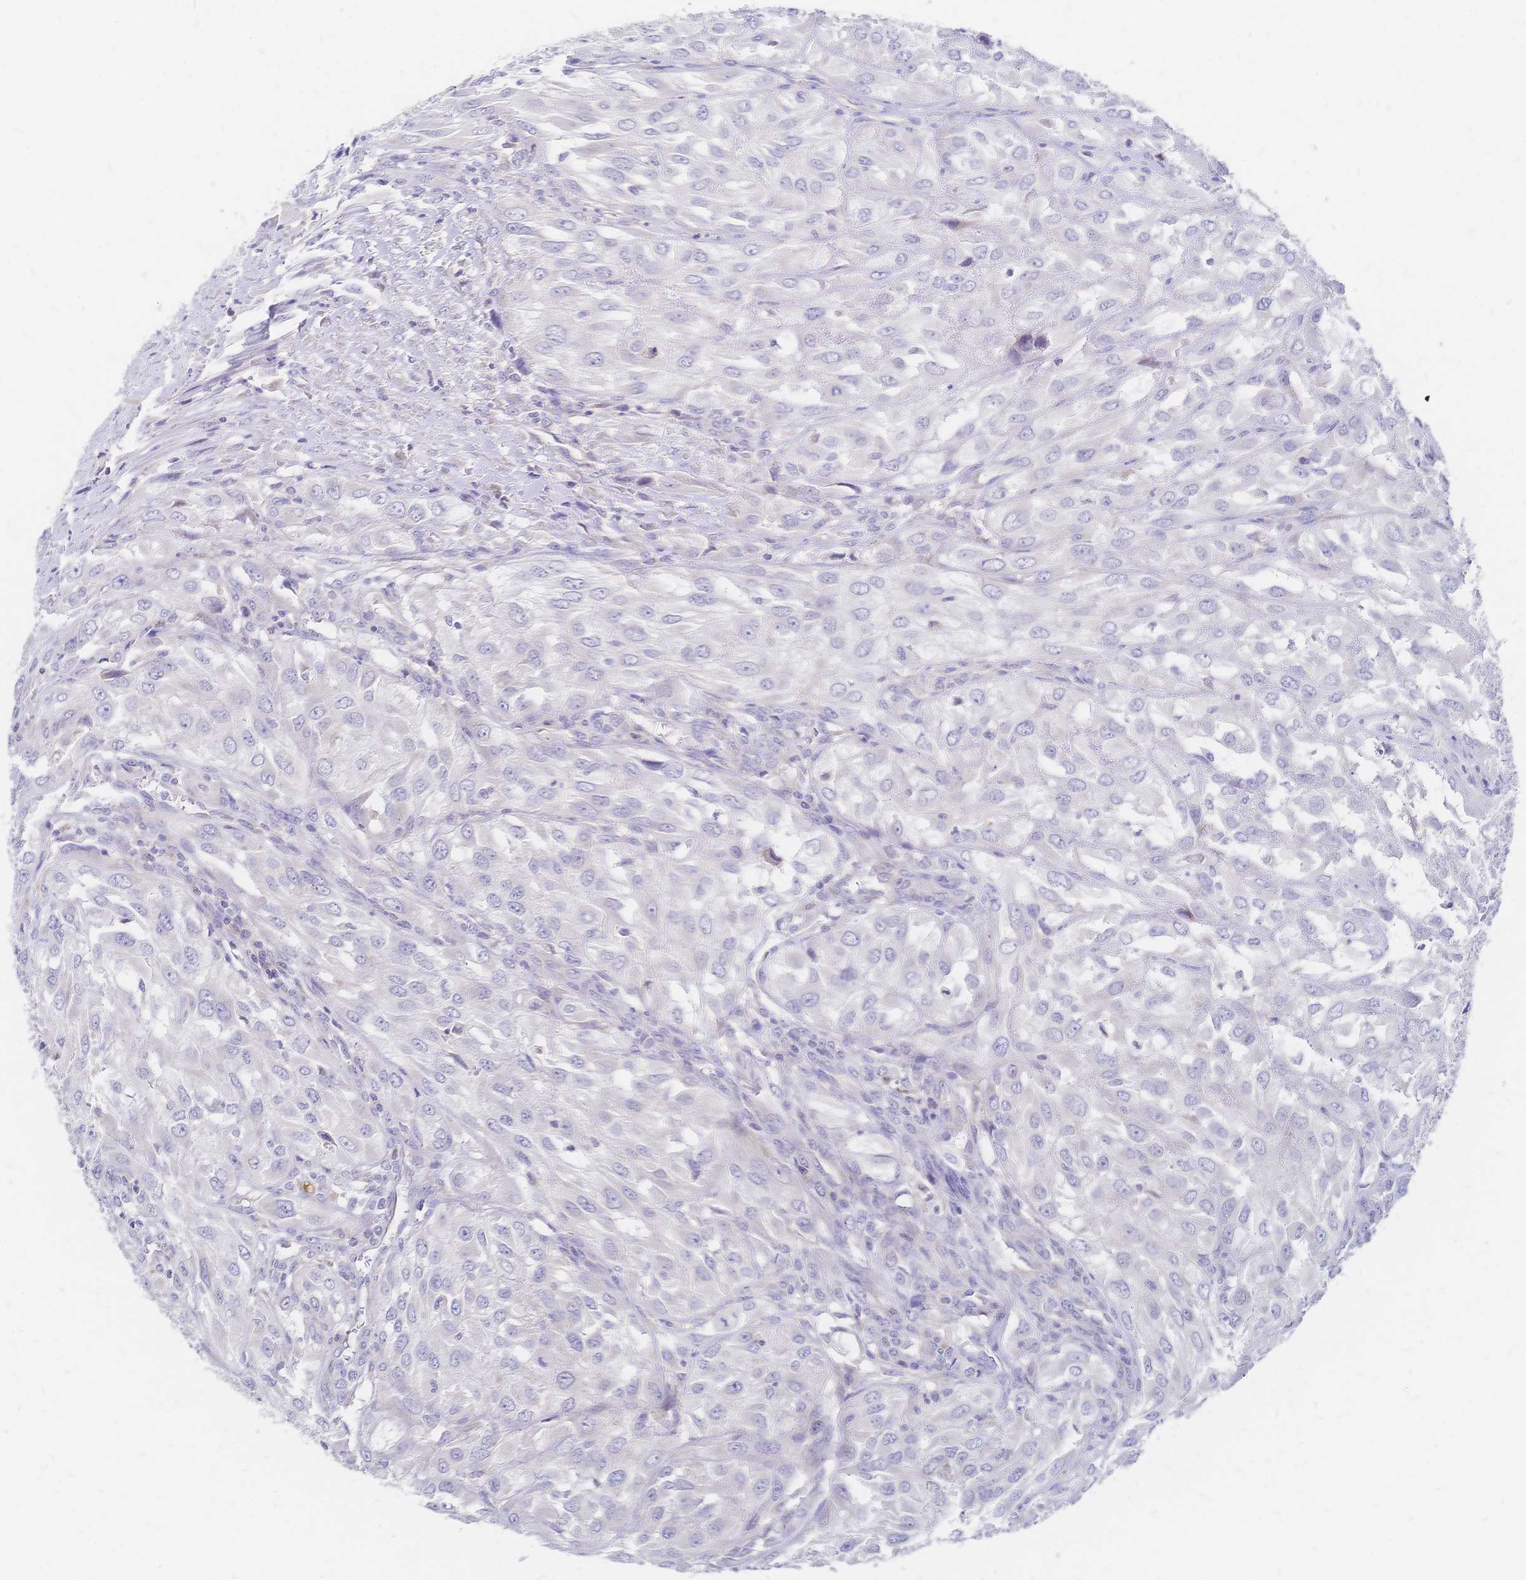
{"staining": {"intensity": "negative", "quantity": "none", "location": "none"}, "tissue": "urothelial cancer", "cell_type": "Tumor cells", "image_type": "cancer", "snomed": [{"axis": "morphology", "description": "Urothelial carcinoma, High grade"}, {"axis": "topography", "description": "Urinary bladder"}], "caption": "This is a histopathology image of immunohistochemistry (IHC) staining of urothelial cancer, which shows no staining in tumor cells.", "gene": "VWC2L", "patient": {"sex": "male", "age": 67}}